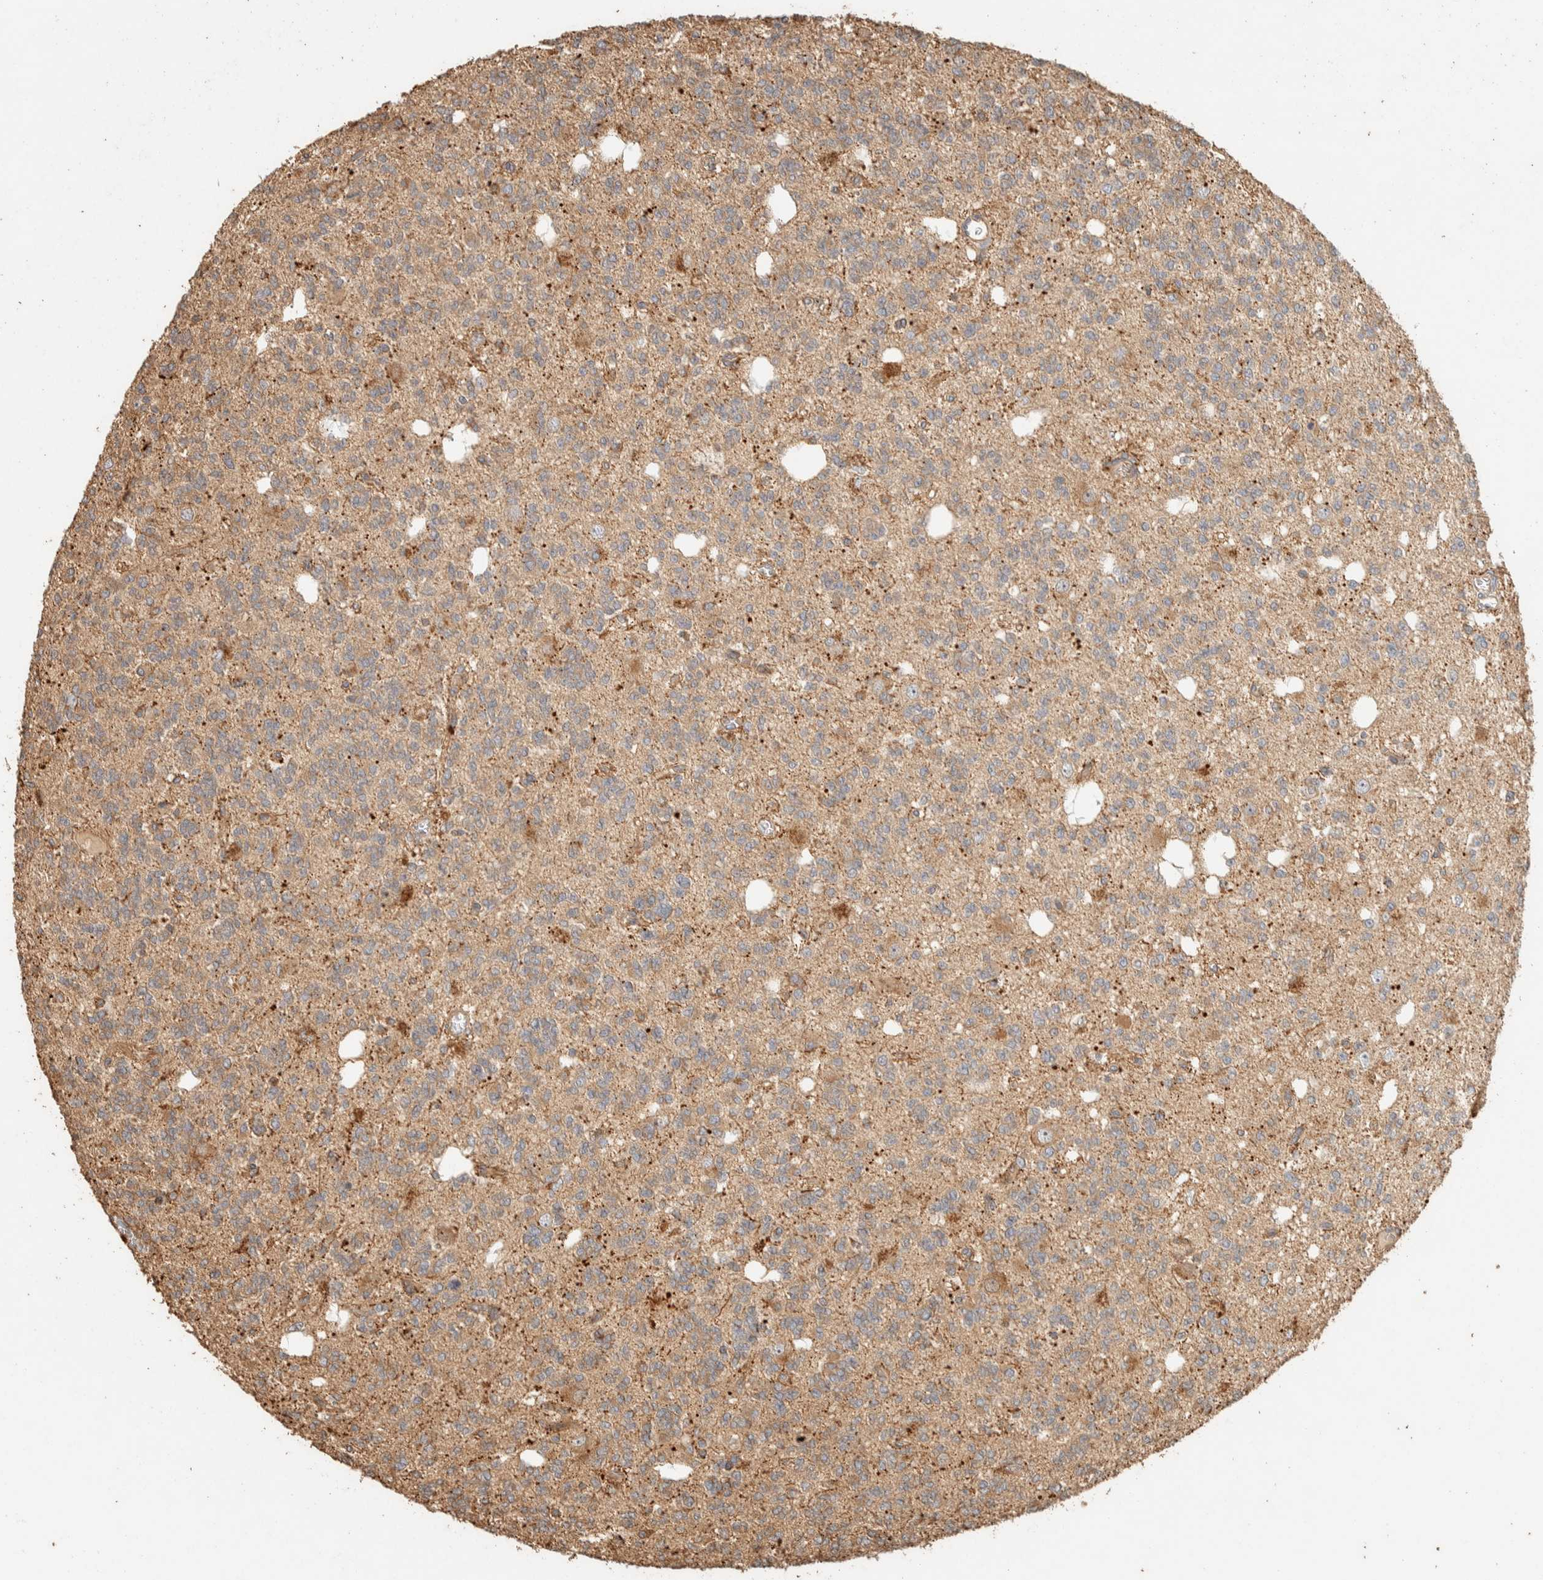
{"staining": {"intensity": "weak", "quantity": ">75%", "location": "cytoplasmic/membranous"}, "tissue": "glioma", "cell_type": "Tumor cells", "image_type": "cancer", "snomed": [{"axis": "morphology", "description": "Glioma, malignant, Low grade"}, {"axis": "topography", "description": "Brain"}], "caption": "Protein expression analysis of human glioma reveals weak cytoplasmic/membranous expression in approximately >75% of tumor cells. The protein is shown in brown color, while the nuclei are stained blue.", "gene": "EXOC7", "patient": {"sex": "male", "age": 38}}